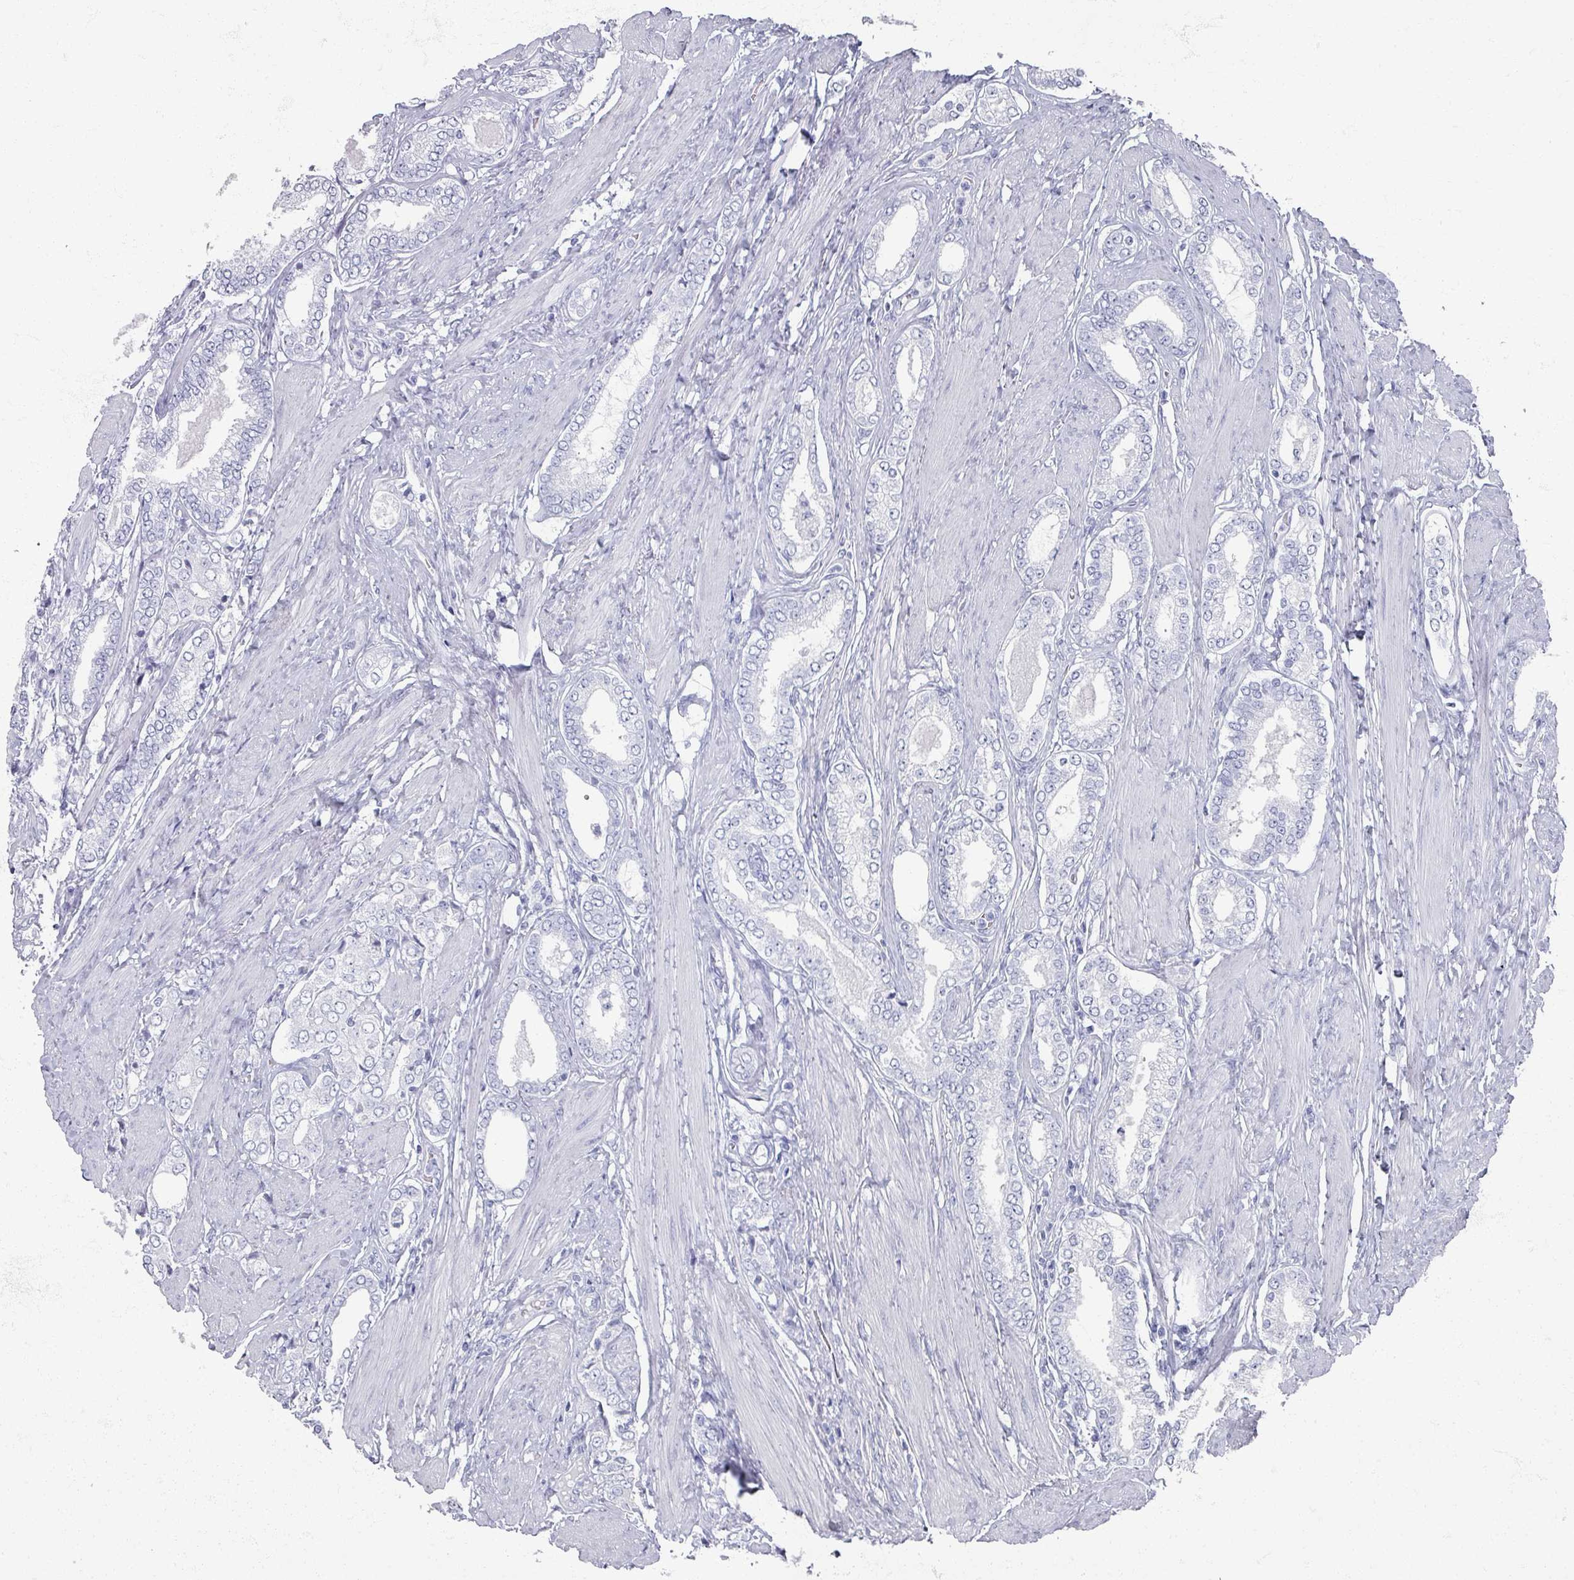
{"staining": {"intensity": "negative", "quantity": "none", "location": "none"}, "tissue": "prostate cancer", "cell_type": "Tumor cells", "image_type": "cancer", "snomed": [{"axis": "morphology", "description": "Adenocarcinoma, High grade"}, {"axis": "topography", "description": "Prostate"}], "caption": "A high-resolution photomicrograph shows IHC staining of high-grade adenocarcinoma (prostate), which reveals no significant staining in tumor cells.", "gene": "OMG", "patient": {"sex": "male", "age": 71}}